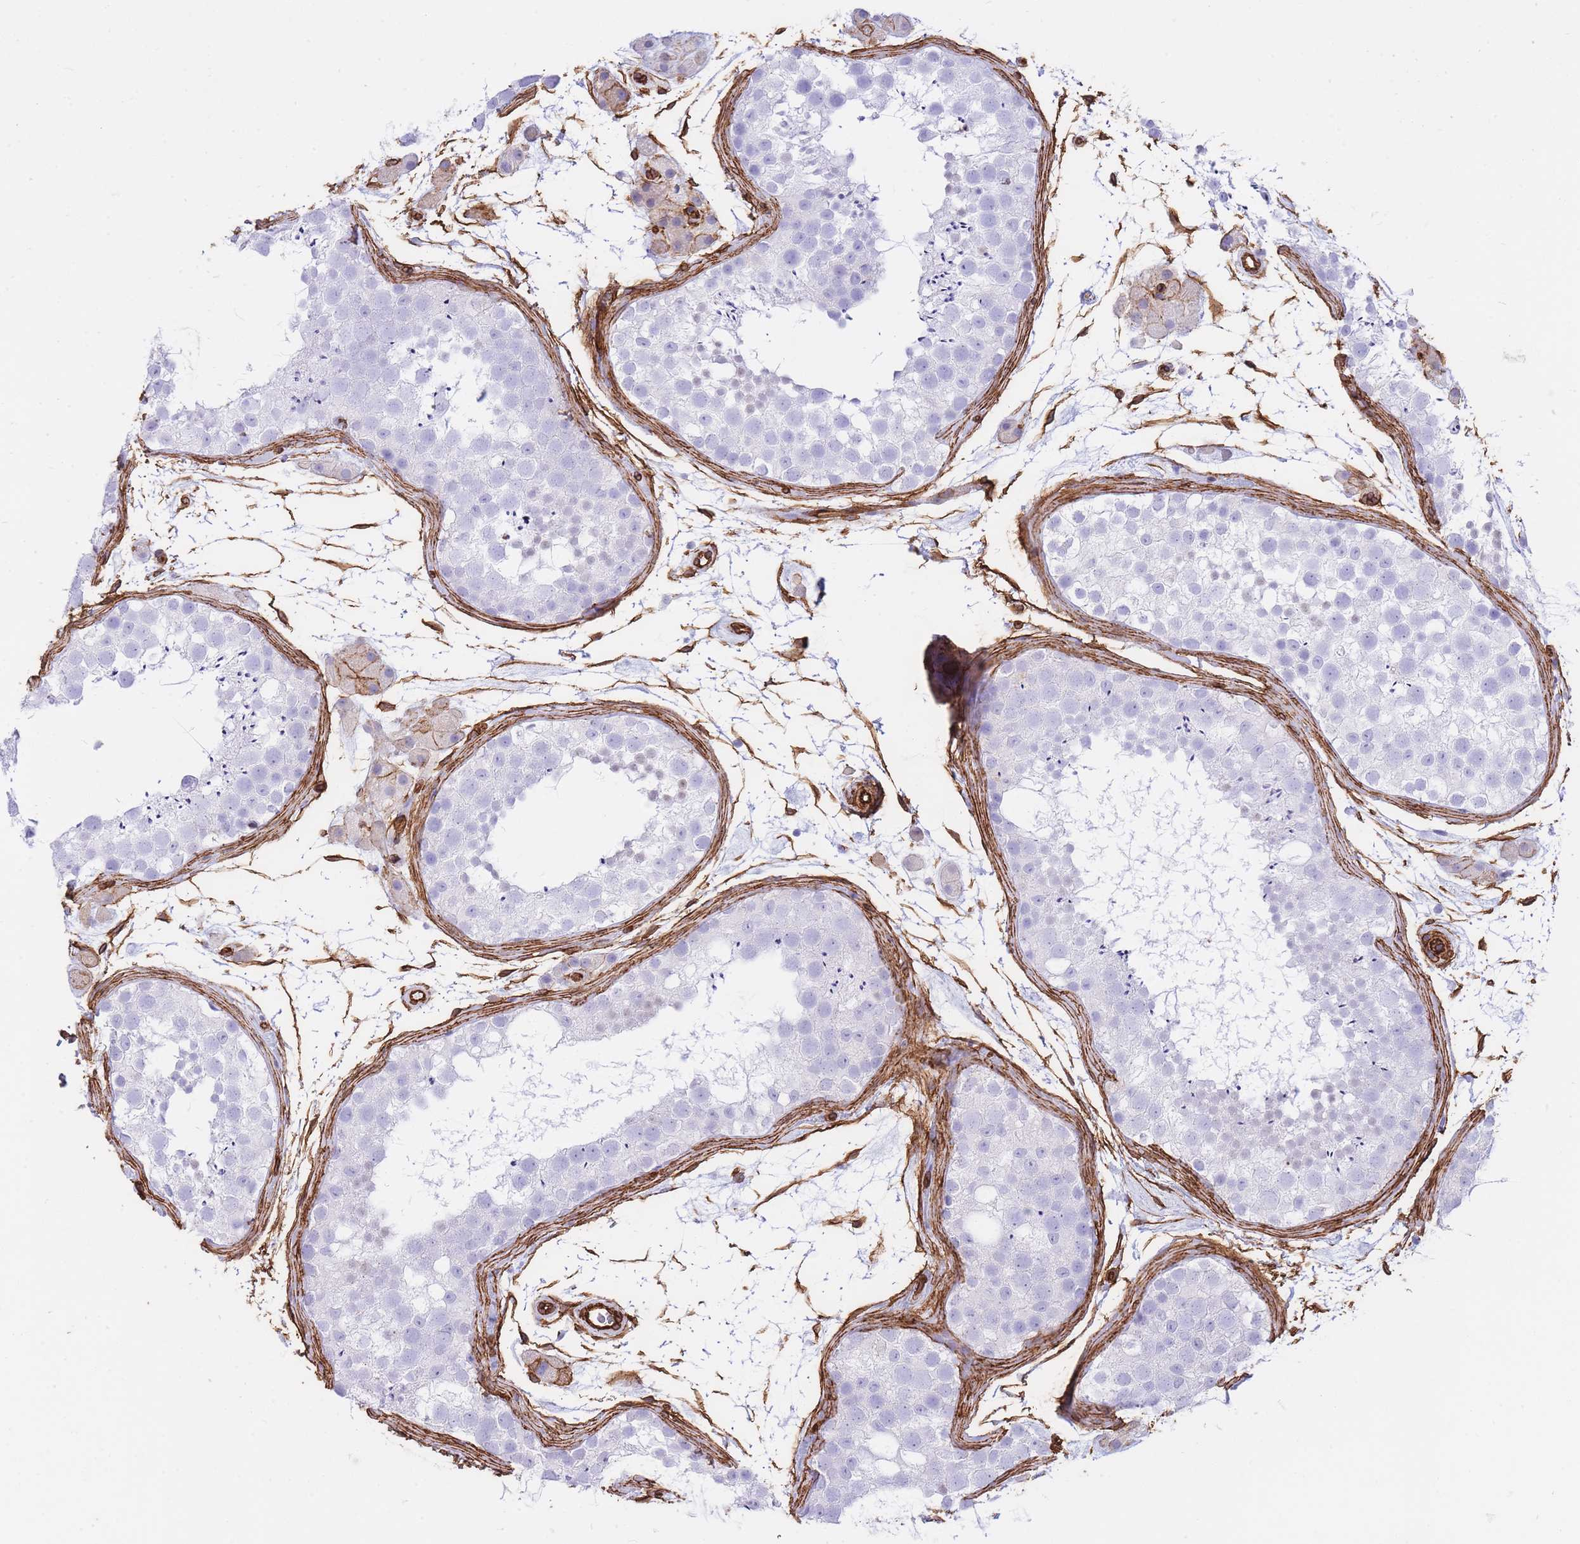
{"staining": {"intensity": "negative", "quantity": "none", "location": "none"}, "tissue": "testis", "cell_type": "Cells in seminiferous ducts", "image_type": "normal", "snomed": [{"axis": "morphology", "description": "Normal tissue, NOS"}, {"axis": "topography", "description": "Testis"}], "caption": "This is an IHC histopathology image of unremarkable human testis. There is no positivity in cells in seminiferous ducts.", "gene": "CAVIN1", "patient": {"sex": "male", "age": 41}}